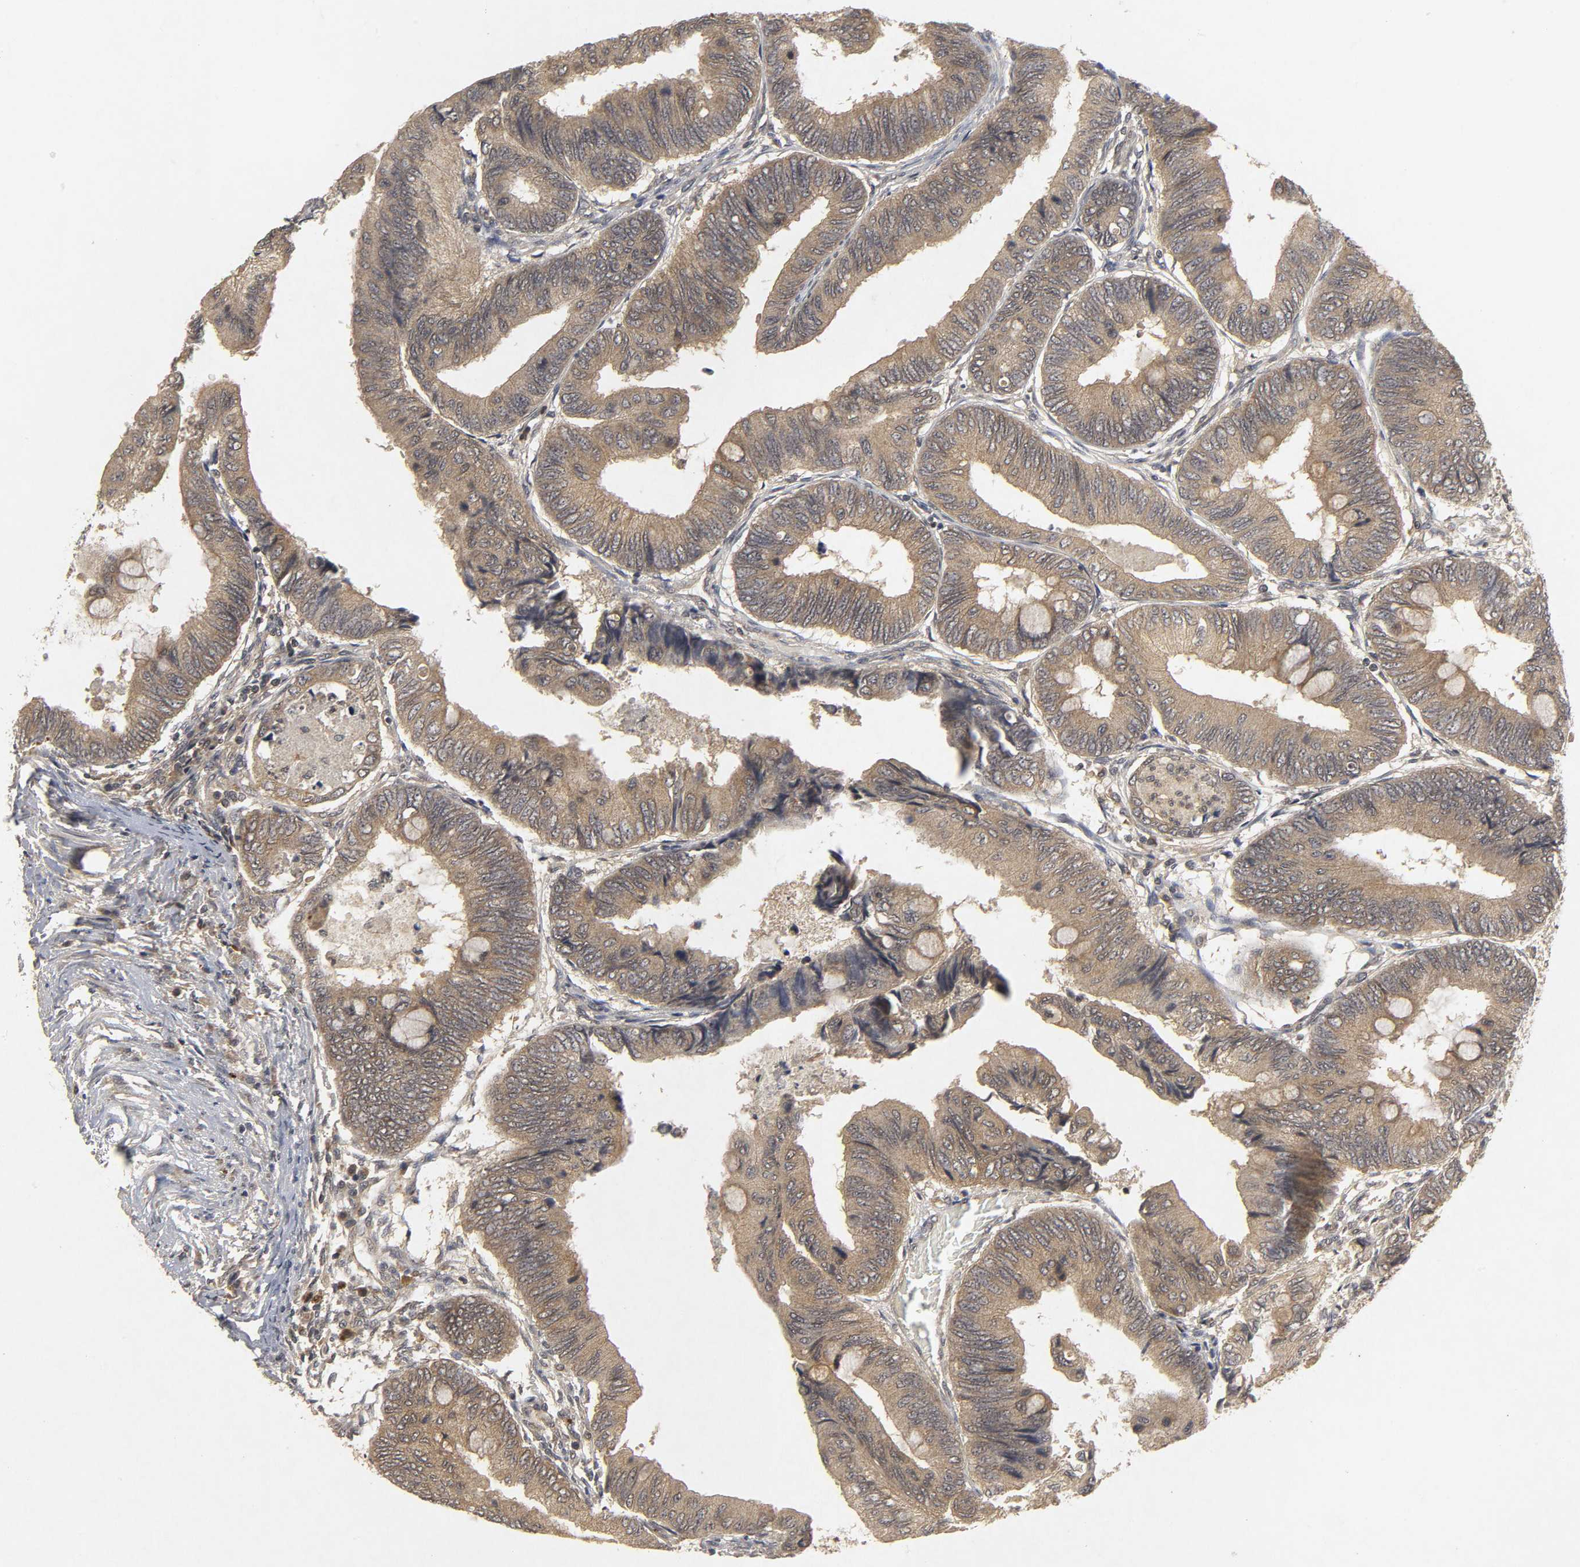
{"staining": {"intensity": "moderate", "quantity": ">75%", "location": "cytoplasmic/membranous"}, "tissue": "colorectal cancer", "cell_type": "Tumor cells", "image_type": "cancer", "snomed": [{"axis": "morphology", "description": "Normal tissue, NOS"}, {"axis": "morphology", "description": "Adenocarcinoma, NOS"}, {"axis": "topography", "description": "Rectum"}, {"axis": "topography", "description": "Peripheral nerve tissue"}], "caption": "Moderate cytoplasmic/membranous positivity for a protein is present in approximately >75% of tumor cells of colorectal adenocarcinoma using IHC.", "gene": "TRAF6", "patient": {"sex": "male", "age": 92}}